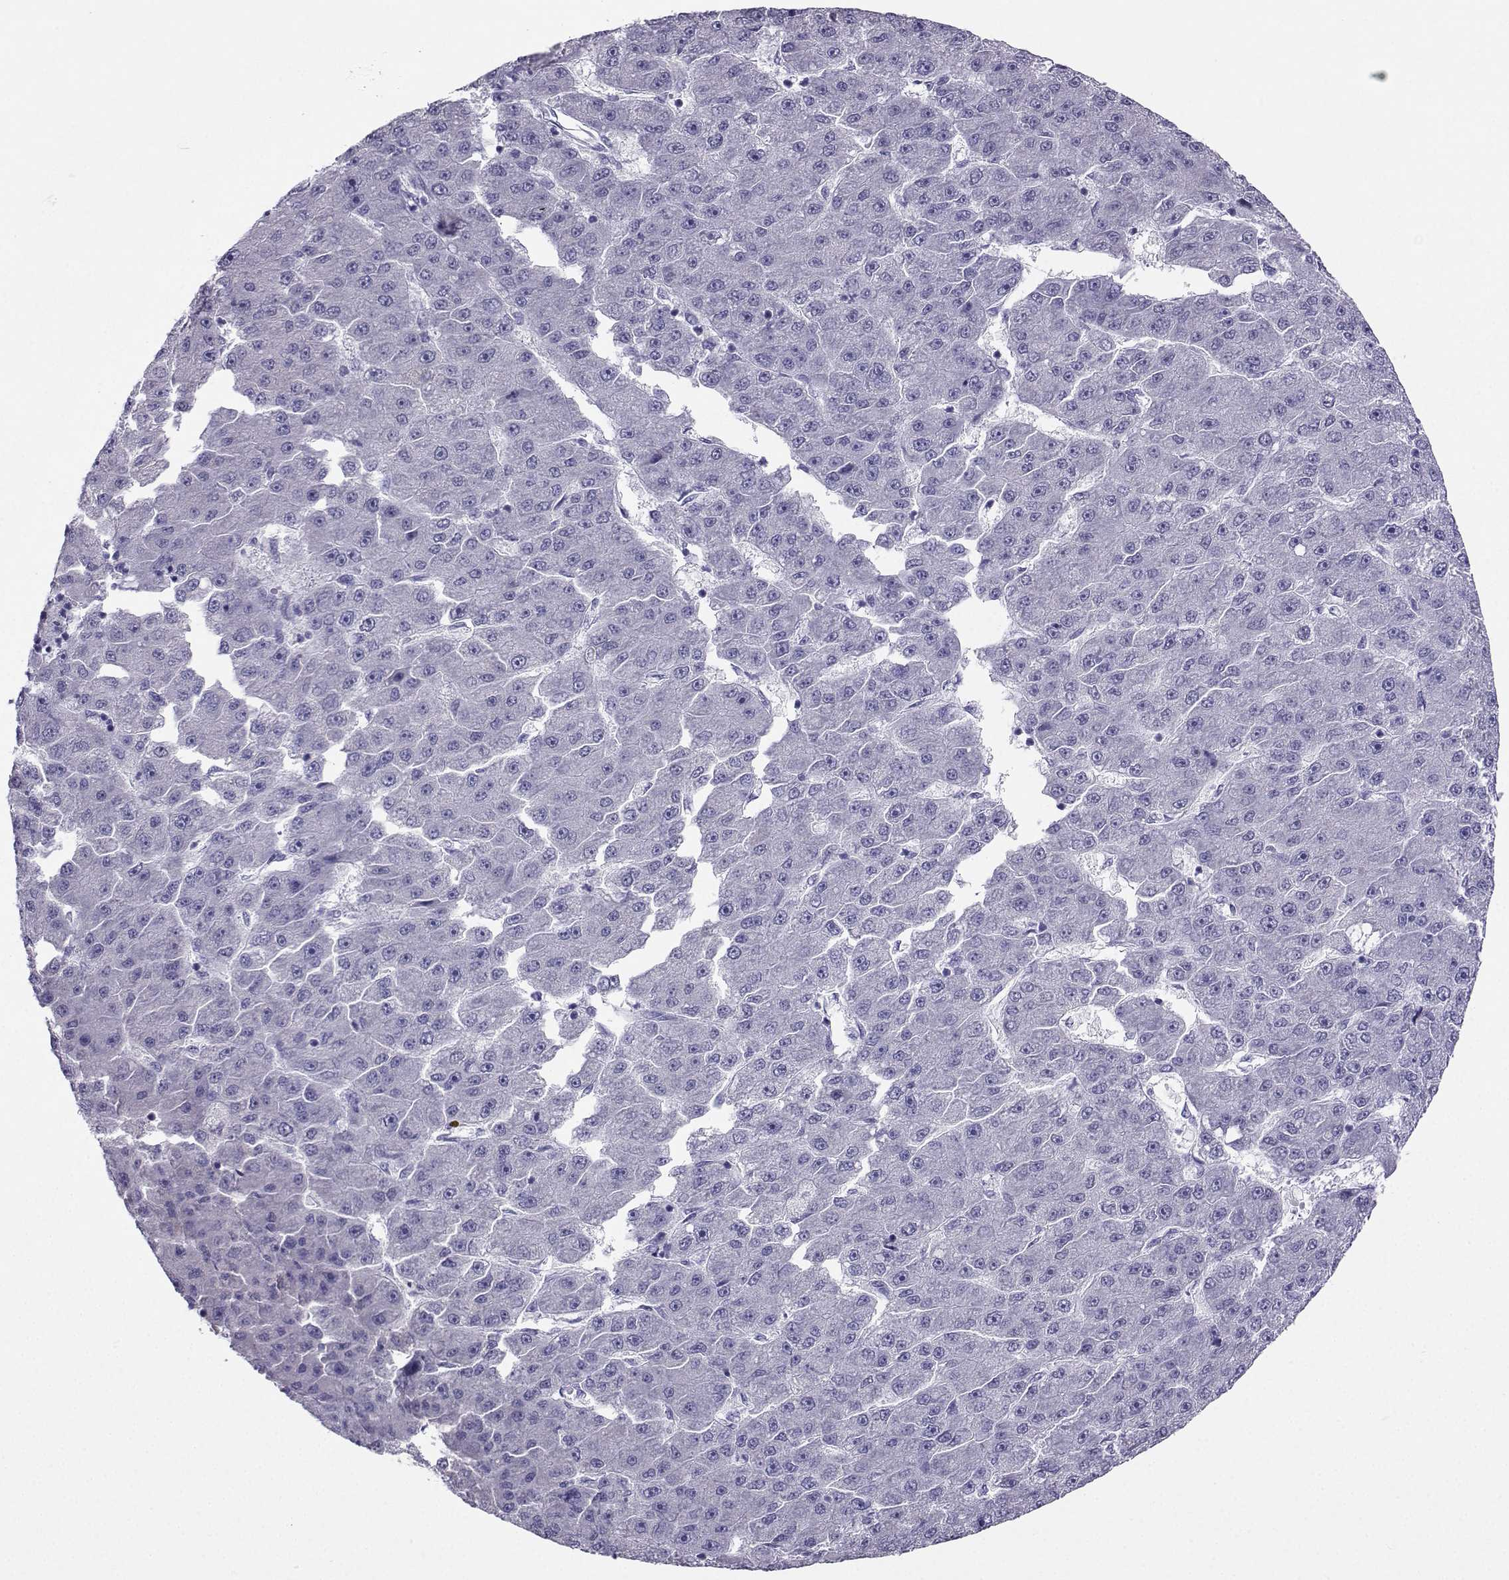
{"staining": {"intensity": "negative", "quantity": "none", "location": "none"}, "tissue": "liver cancer", "cell_type": "Tumor cells", "image_type": "cancer", "snomed": [{"axis": "morphology", "description": "Carcinoma, Hepatocellular, NOS"}, {"axis": "topography", "description": "Liver"}], "caption": "Tumor cells are negative for protein expression in human liver hepatocellular carcinoma.", "gene": "FBXO24", "patient": {"sex": "male", "age": 67}}